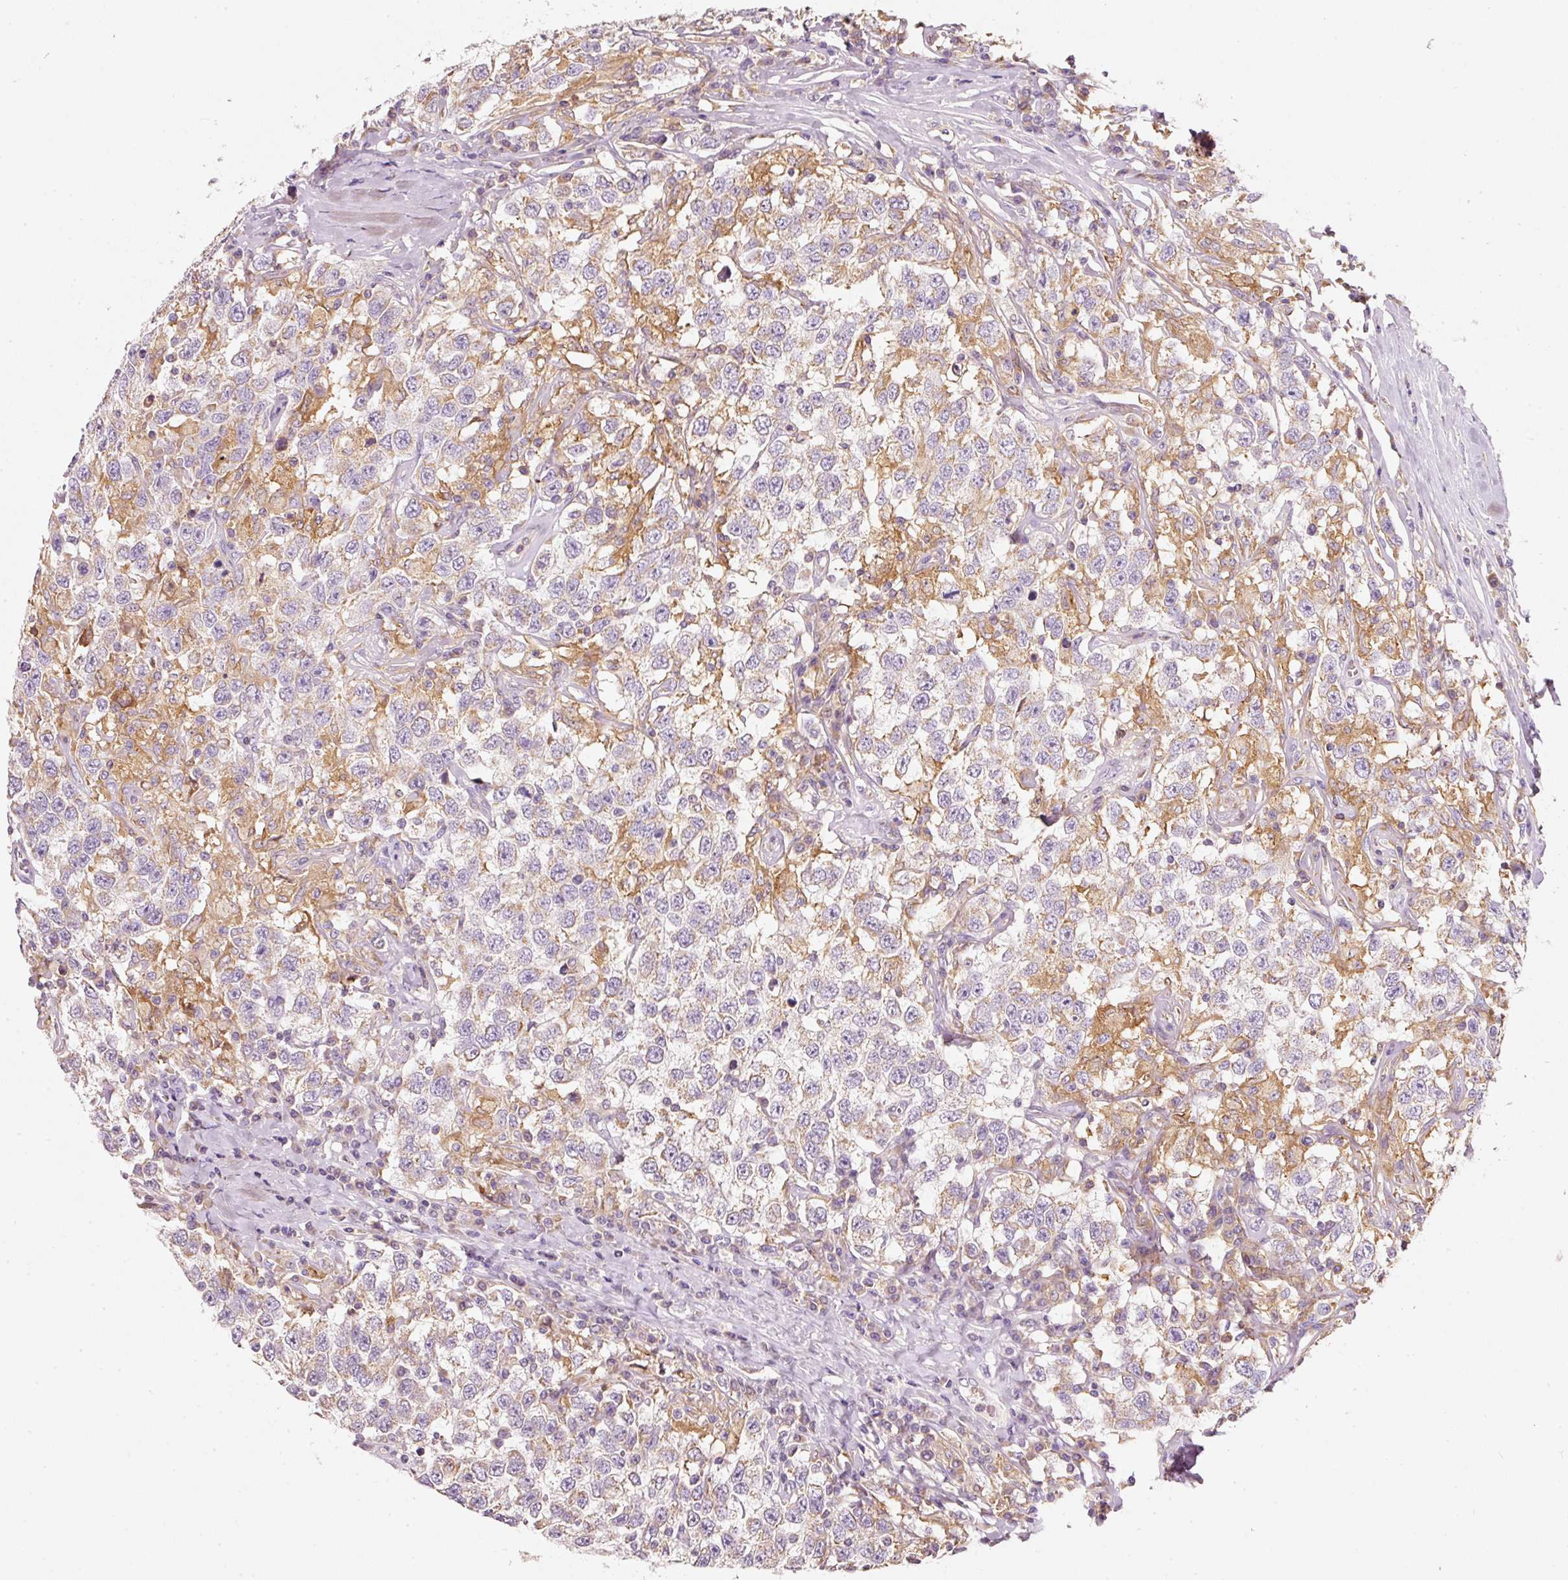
{"staining": {"intensity": "negative", "quantity": "none", "location": "none"}, "tissue": "testis cancer", "cell_type": "Tumor cells", "image_type": "cancer", "snomed": [{"axis": "morphology", "description": "Seminoma, NOS"}, {"axis": "topography", "description": "Testis"}], "caption": "There is no significant positivity in tumor cells of testis seminoma. Brightfield microscopy of IHC stained with DAB (3,3'-diaminobenzidine) (brown) and hematoxylin (blue), captured at high magnification.", "gene": "IQGAP2", "patient": {"sex": "male", "age": 41}}